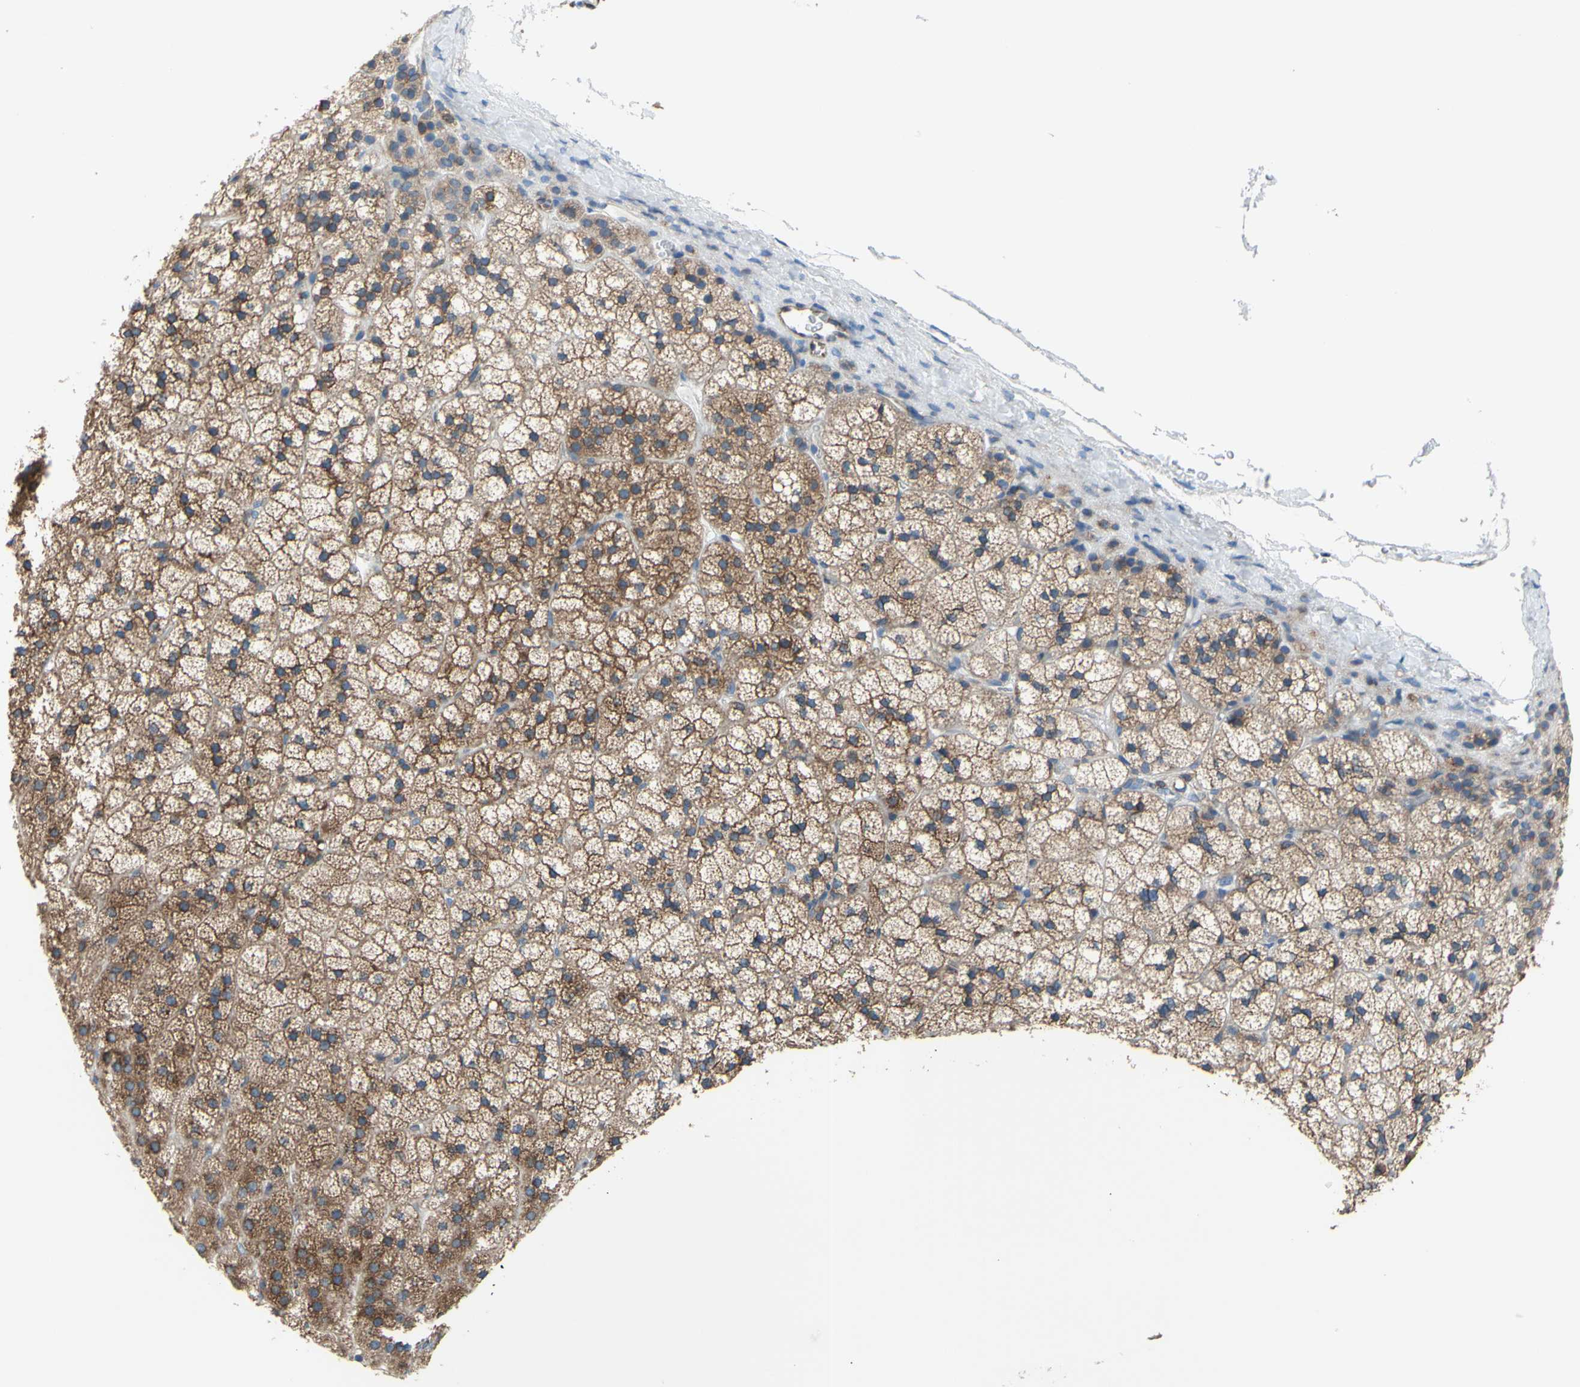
{"staining": {"intensity": "moderate", "quantity": ">75%", "location": "cytoplasmic/membranous"}, "tissue": "adrenal gland", "cell_type": "Glandular cells", "image_type": "normal", "snomed": [{"axis": "morphology", "description": "Normal tissue, NOS"}, {"axis": "topography", "description": "Adrenal gland"}], "caption": "Immunohistochemistry (DAB (3,3'-diaminobenzidine)) staining of unremarkable human adrenal gland reveals moderate cytoplasmic/membranous protein expression in approximately >75% of glandular cells. The protein is shown in brown color, while the nuclei are stained blue.", "gene": "MGST2", "patient": {"sex": "male", "age": 35}}